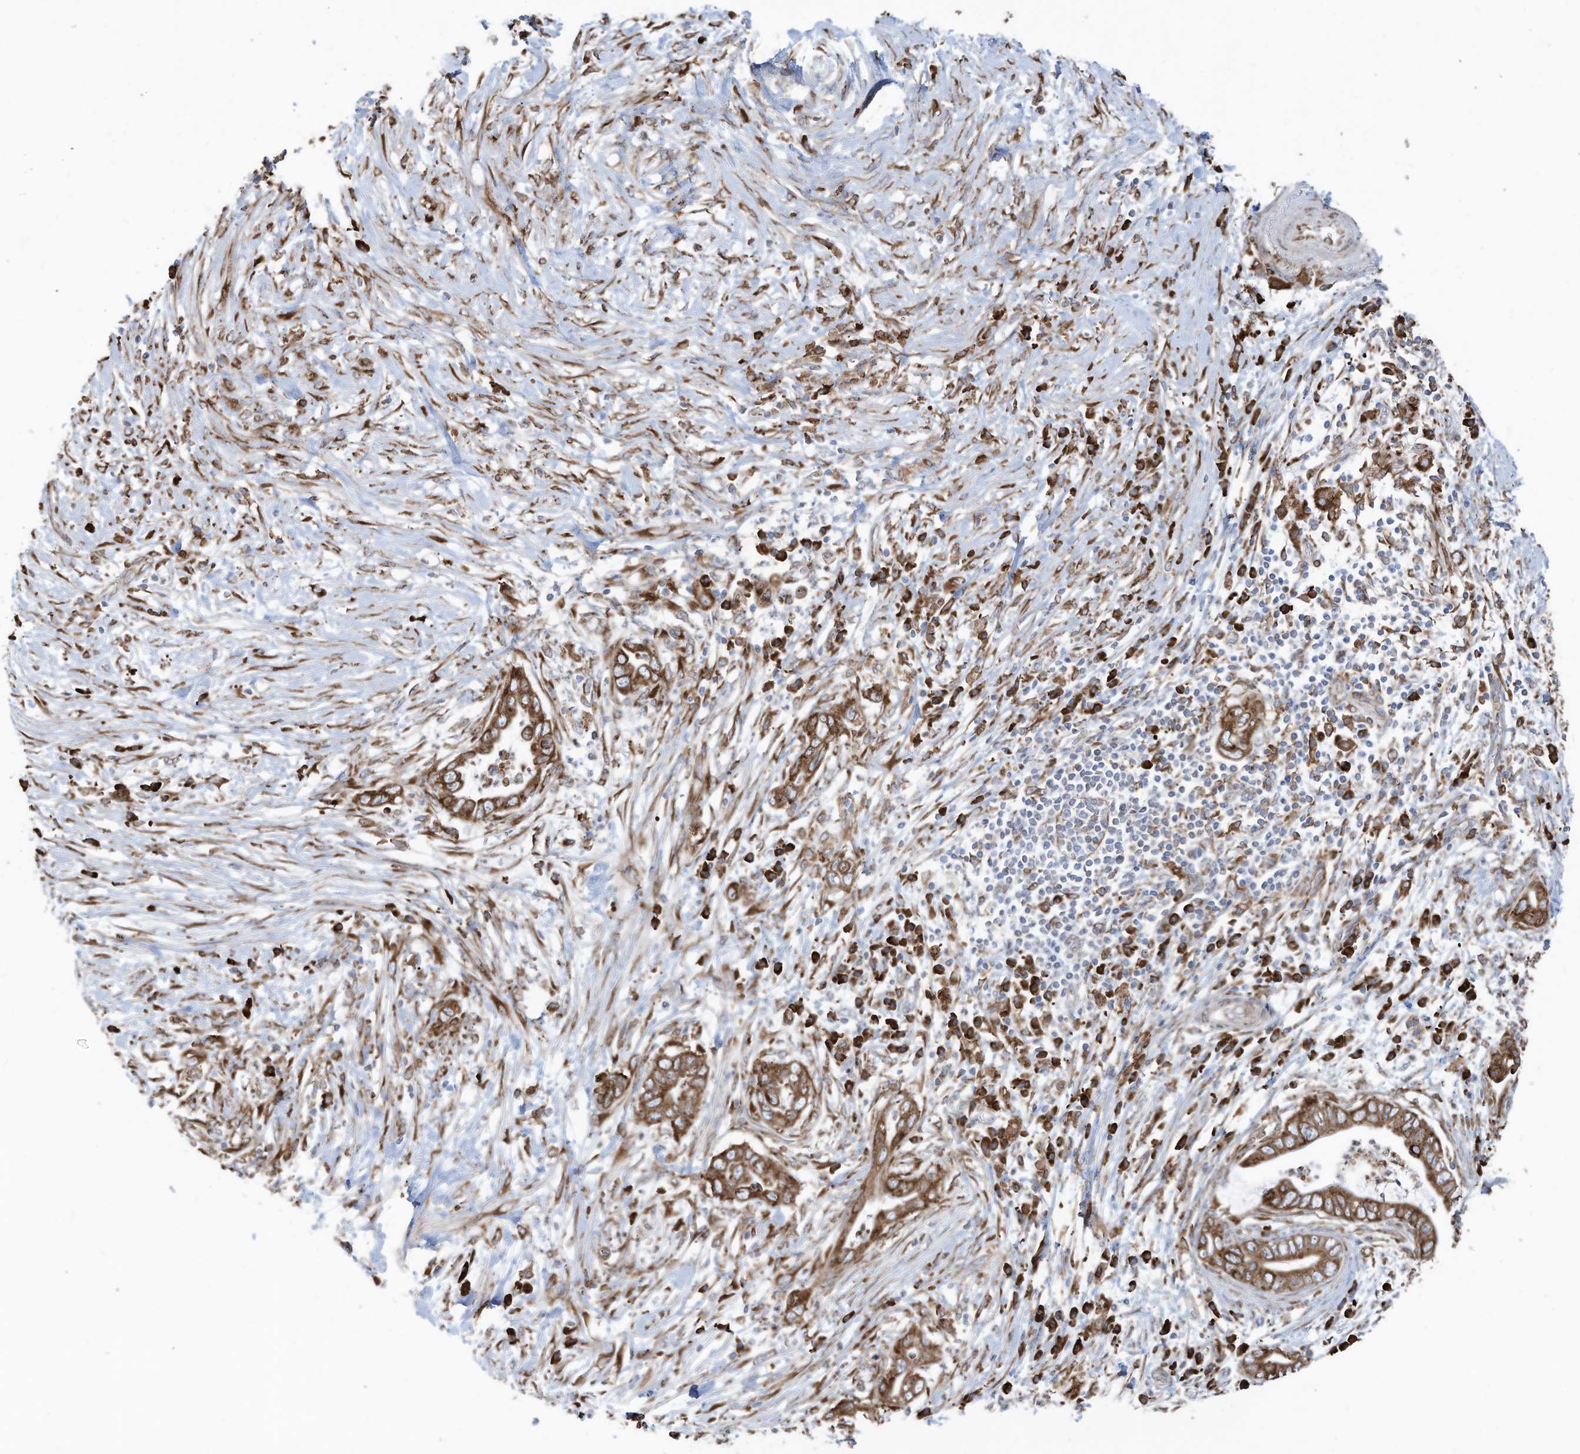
{"staining": {"intensity": "strong", "quantity": ">75%", "location": "cytoplasmic/membranous"}, "tissue": "pancreatic cancer", "cell_type": "Tumor cells", "image_type": "cancer", "snomed": [{"axis": "morphology", "description": "Adenocarcinoma, NOS"}, {"axis": "topography", "description": "Pancreas"}], "caption": "Tumor cells demonstrate high levels of strong cytoplasmic/membranous expression in approximately >75% of cells in human pancreatic cancer.", "gene": "ZNF354C", "patient": {"sex": "male", "age": 75}}